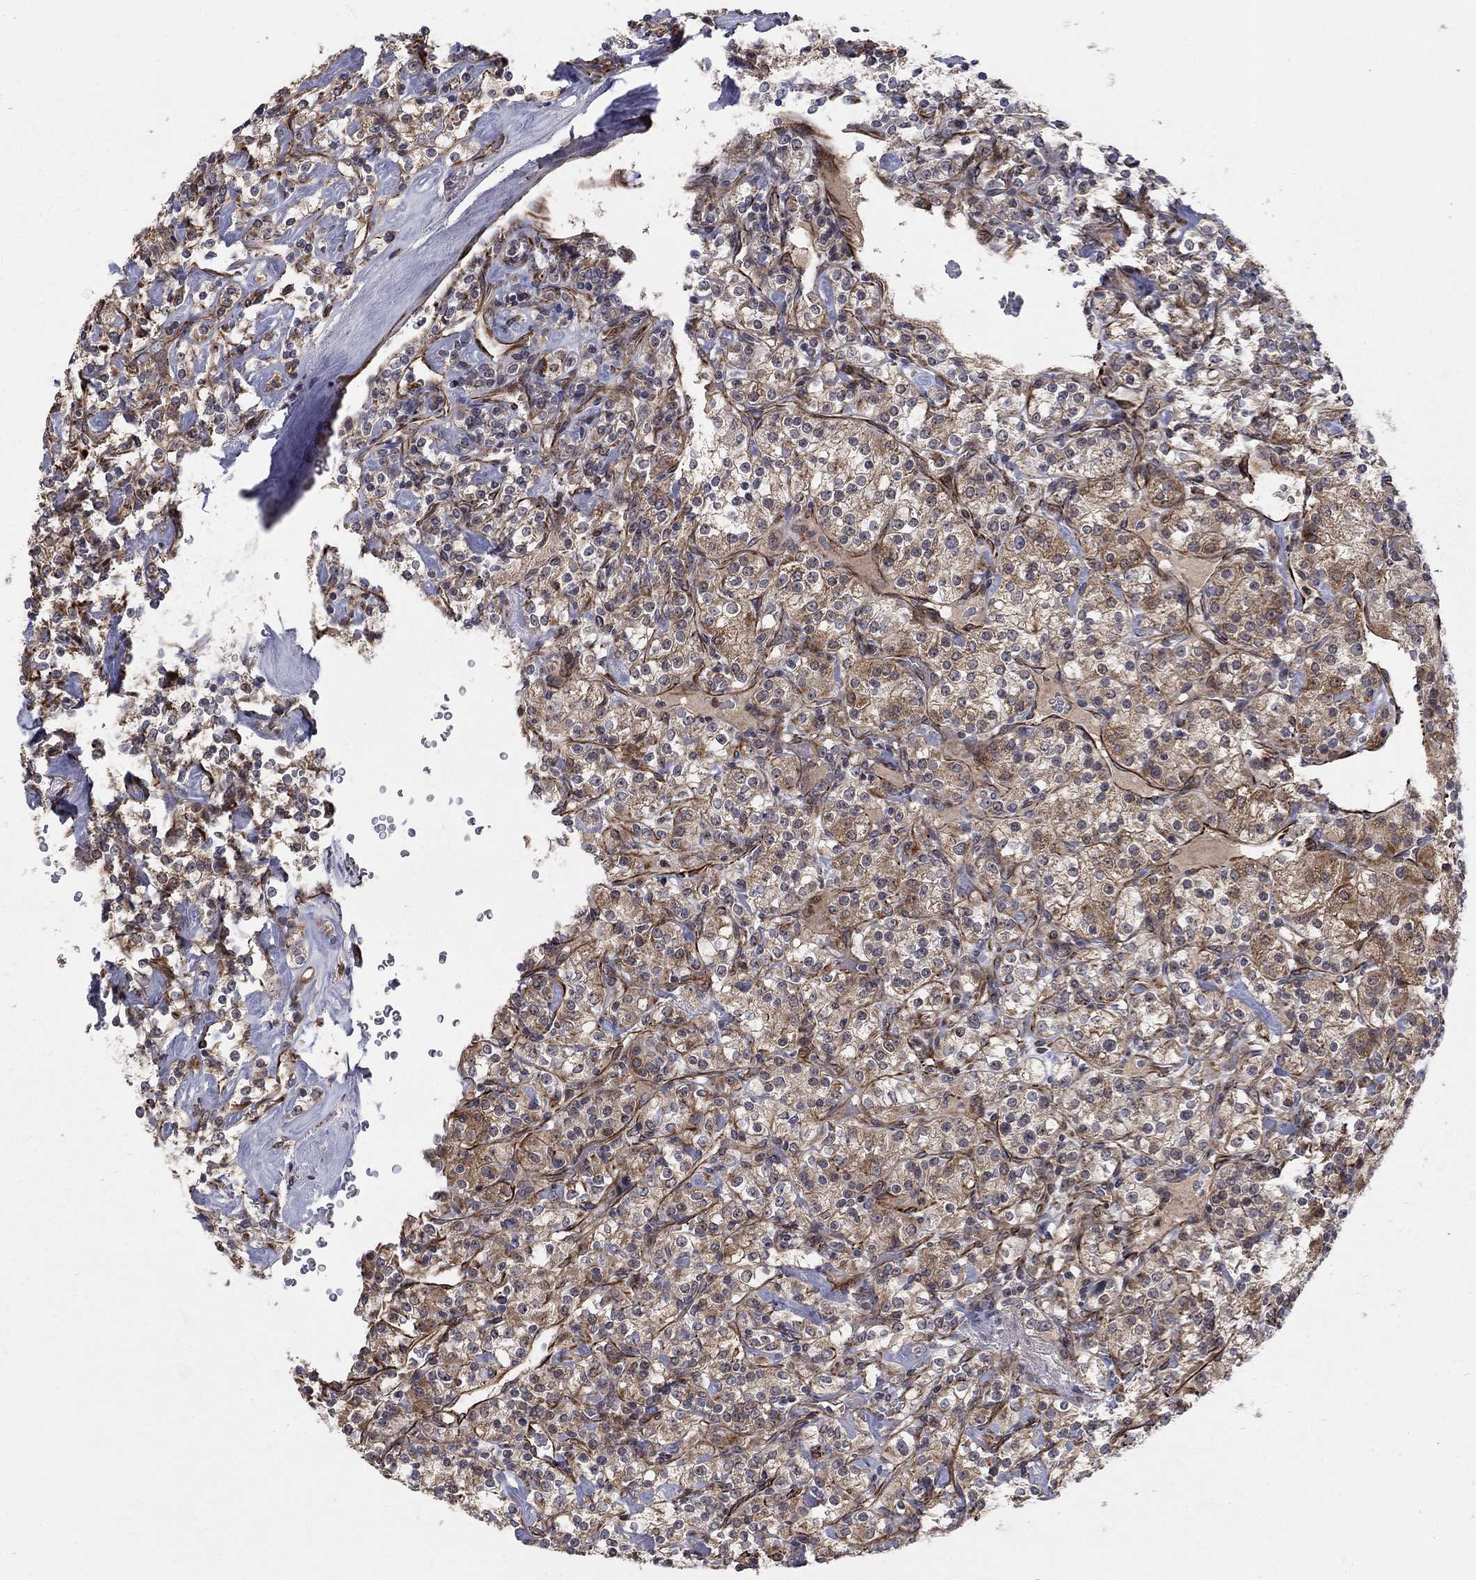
{"staining": {"intensity": "moderate", "quantity": "25%-75%", "location": "cytoplasmic/membranous"}, "tissue": "renal cancer", "cell_type": "Tumor cells", "image_type": "cancer", "snomed": [{"axis": "morphology", "description": "Adenocarcinoma, NOS"}, {"axis": "topography", "description": "Kidney"}], "caption": "Renal cancer (adenocarcinoma) stained with a brown dye exhibits moderate cytoplasmic/membranous positive positivity in about 25%-75% of tumor cells.", "gene": "MSRA", "patient": {"sex": "male", "age": 77}}